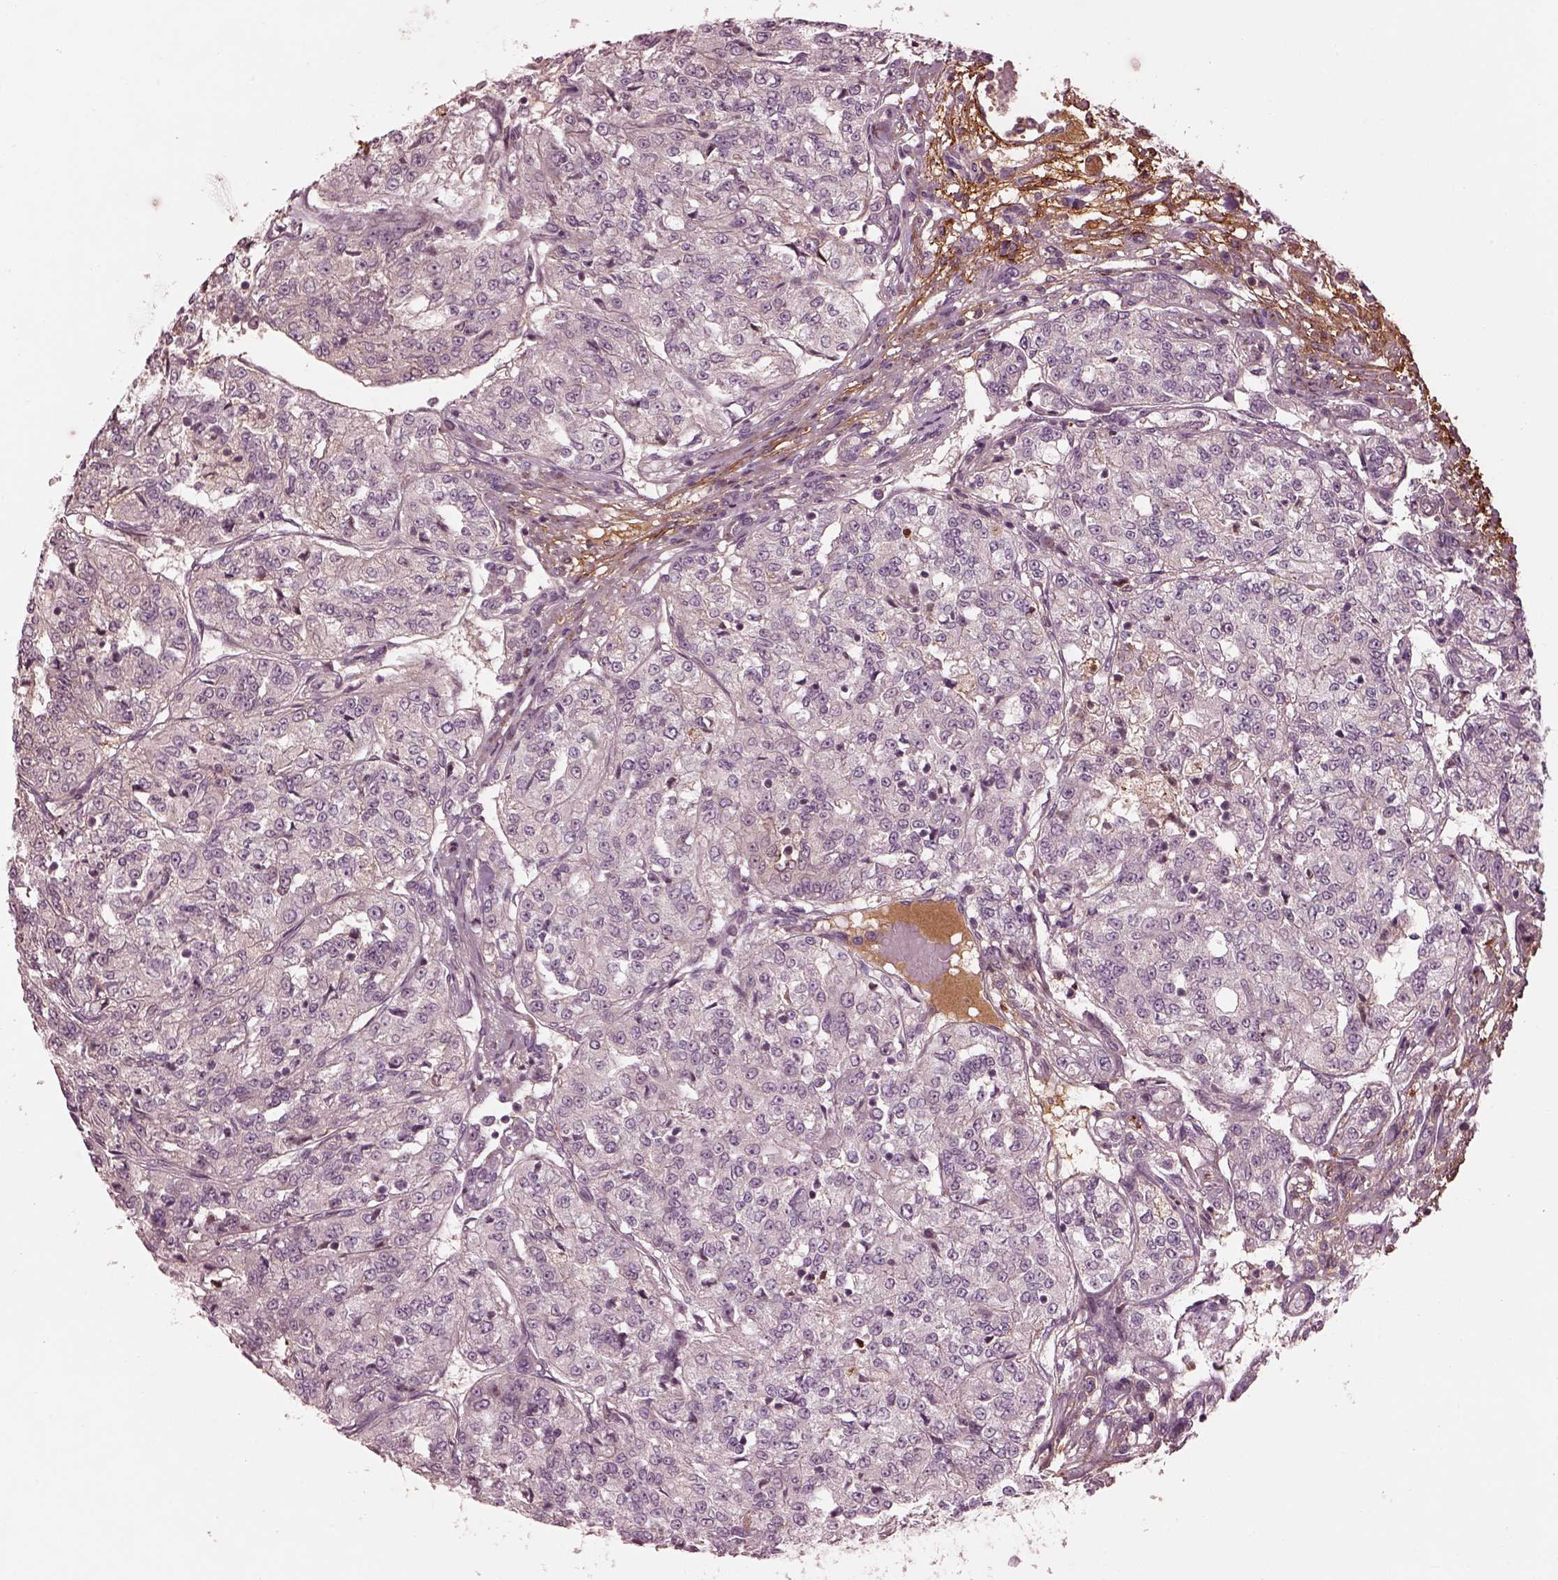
{"staining": {"intensity": "negative", "quantity": "none", "location": "none"}, "tissue": "renal cancer", "cell_type": "Tumor cells", "image_type": "cancer", "snomed": [{"axis": "morphology", "description": "Adenocarcinoma, NOS"}, {"axis": "topography", "description": "Kidney"}], "caption": "Tumor cells show no significant protein staining in renal cancer (adenocarcinoma). (Stains: DAB immunohistochemistry with hematoxylin counter stain, Microscopy: brightfield microscopy at high magnification).", "gene": "EFEMP1", "patient": {"sex": "female", "age": 63}}